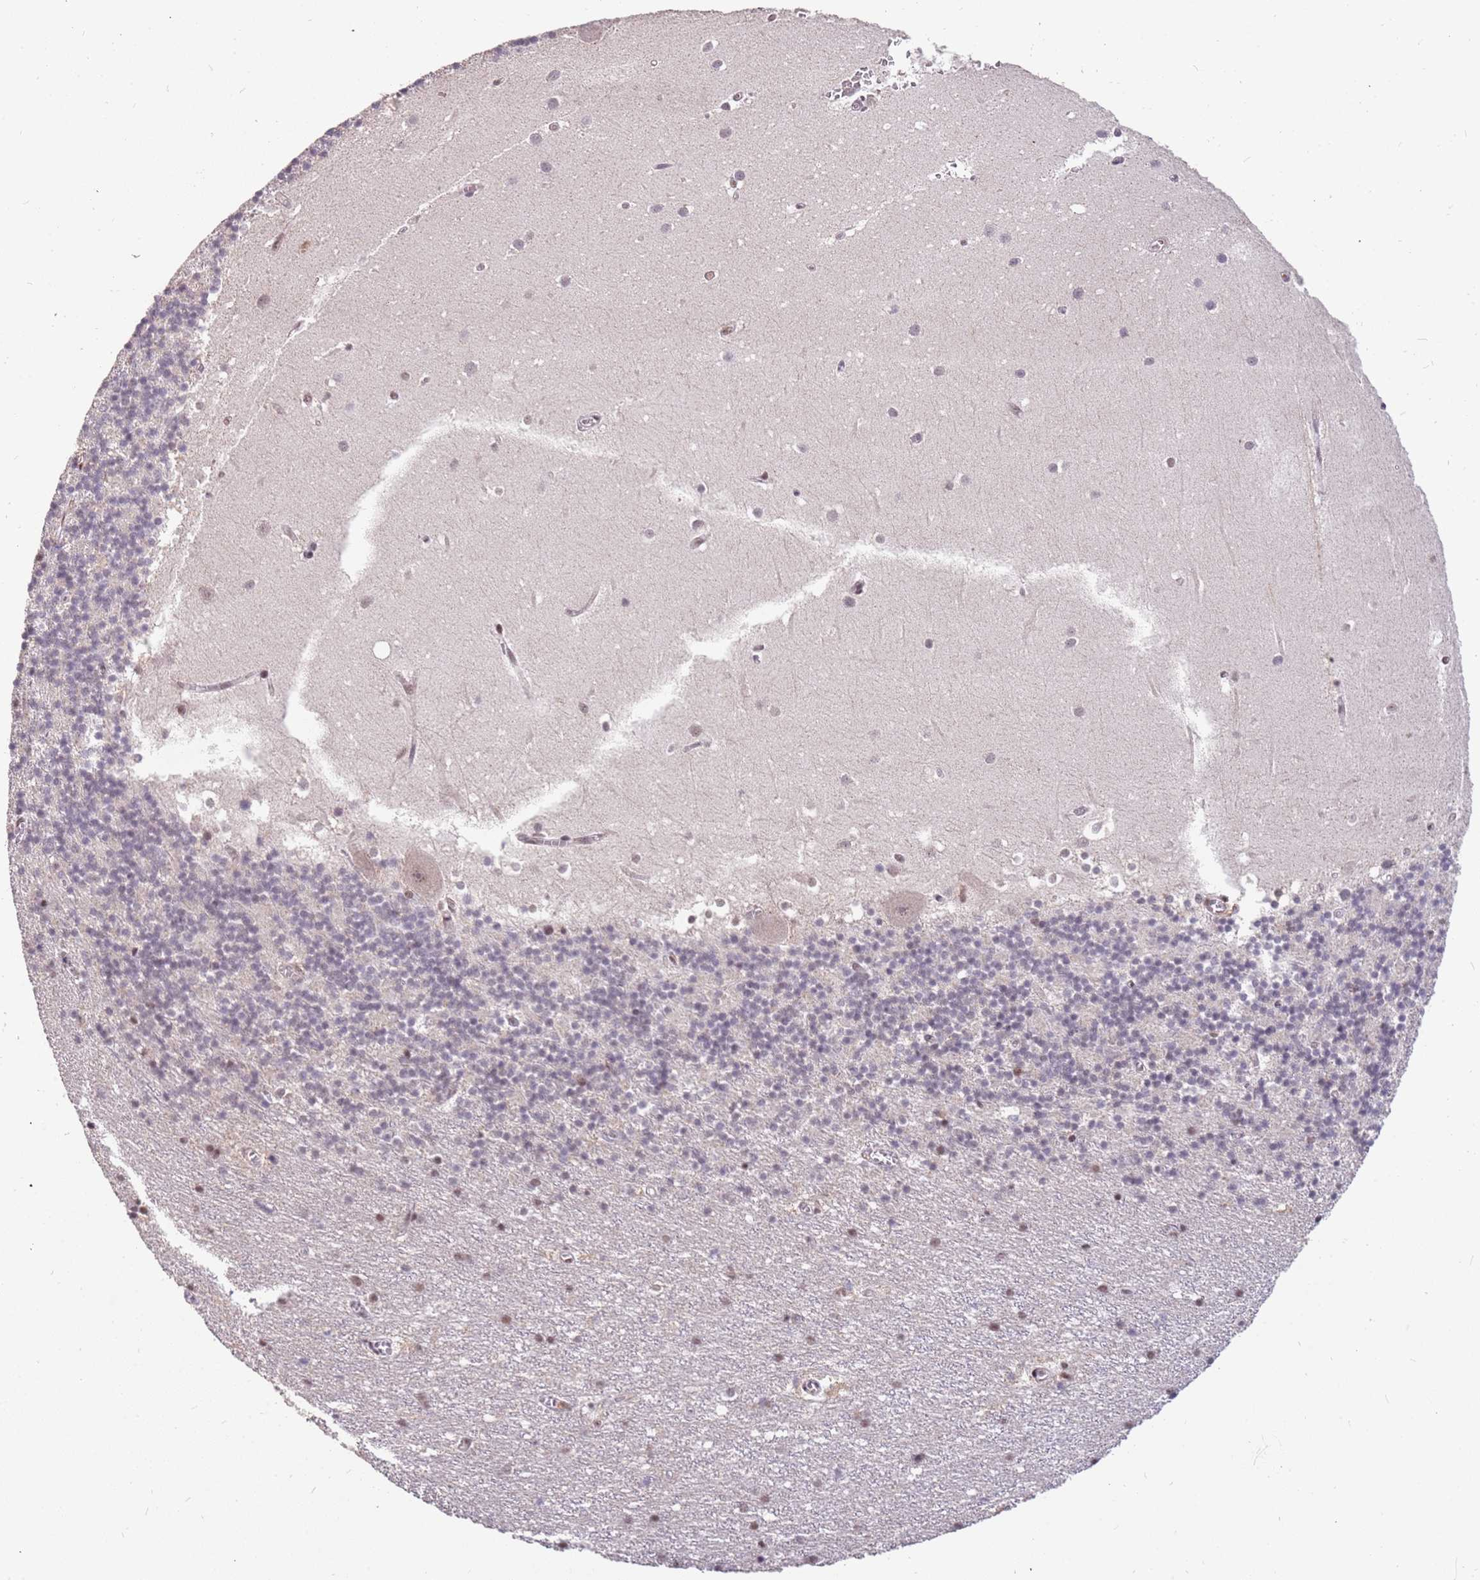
{"staining": {"intensity": "weak", "quantity": "<25%", "location": "nuclear"}, "tissue": "cerebellum", "cell_type": "Cells in granular layer", "image_type": "normal", "snomed": [{"axis": "morphology", "description": "Normal tissue, NOS"}, {"axis": "topography", "description": "Cerebellum"}], "caption": "Human cerebellum stained for a protein using immunohistochemistry shows no staining in cells in granular layer.", "gene": "GBP2", "patient": {"sex": "male", "age": 54}}